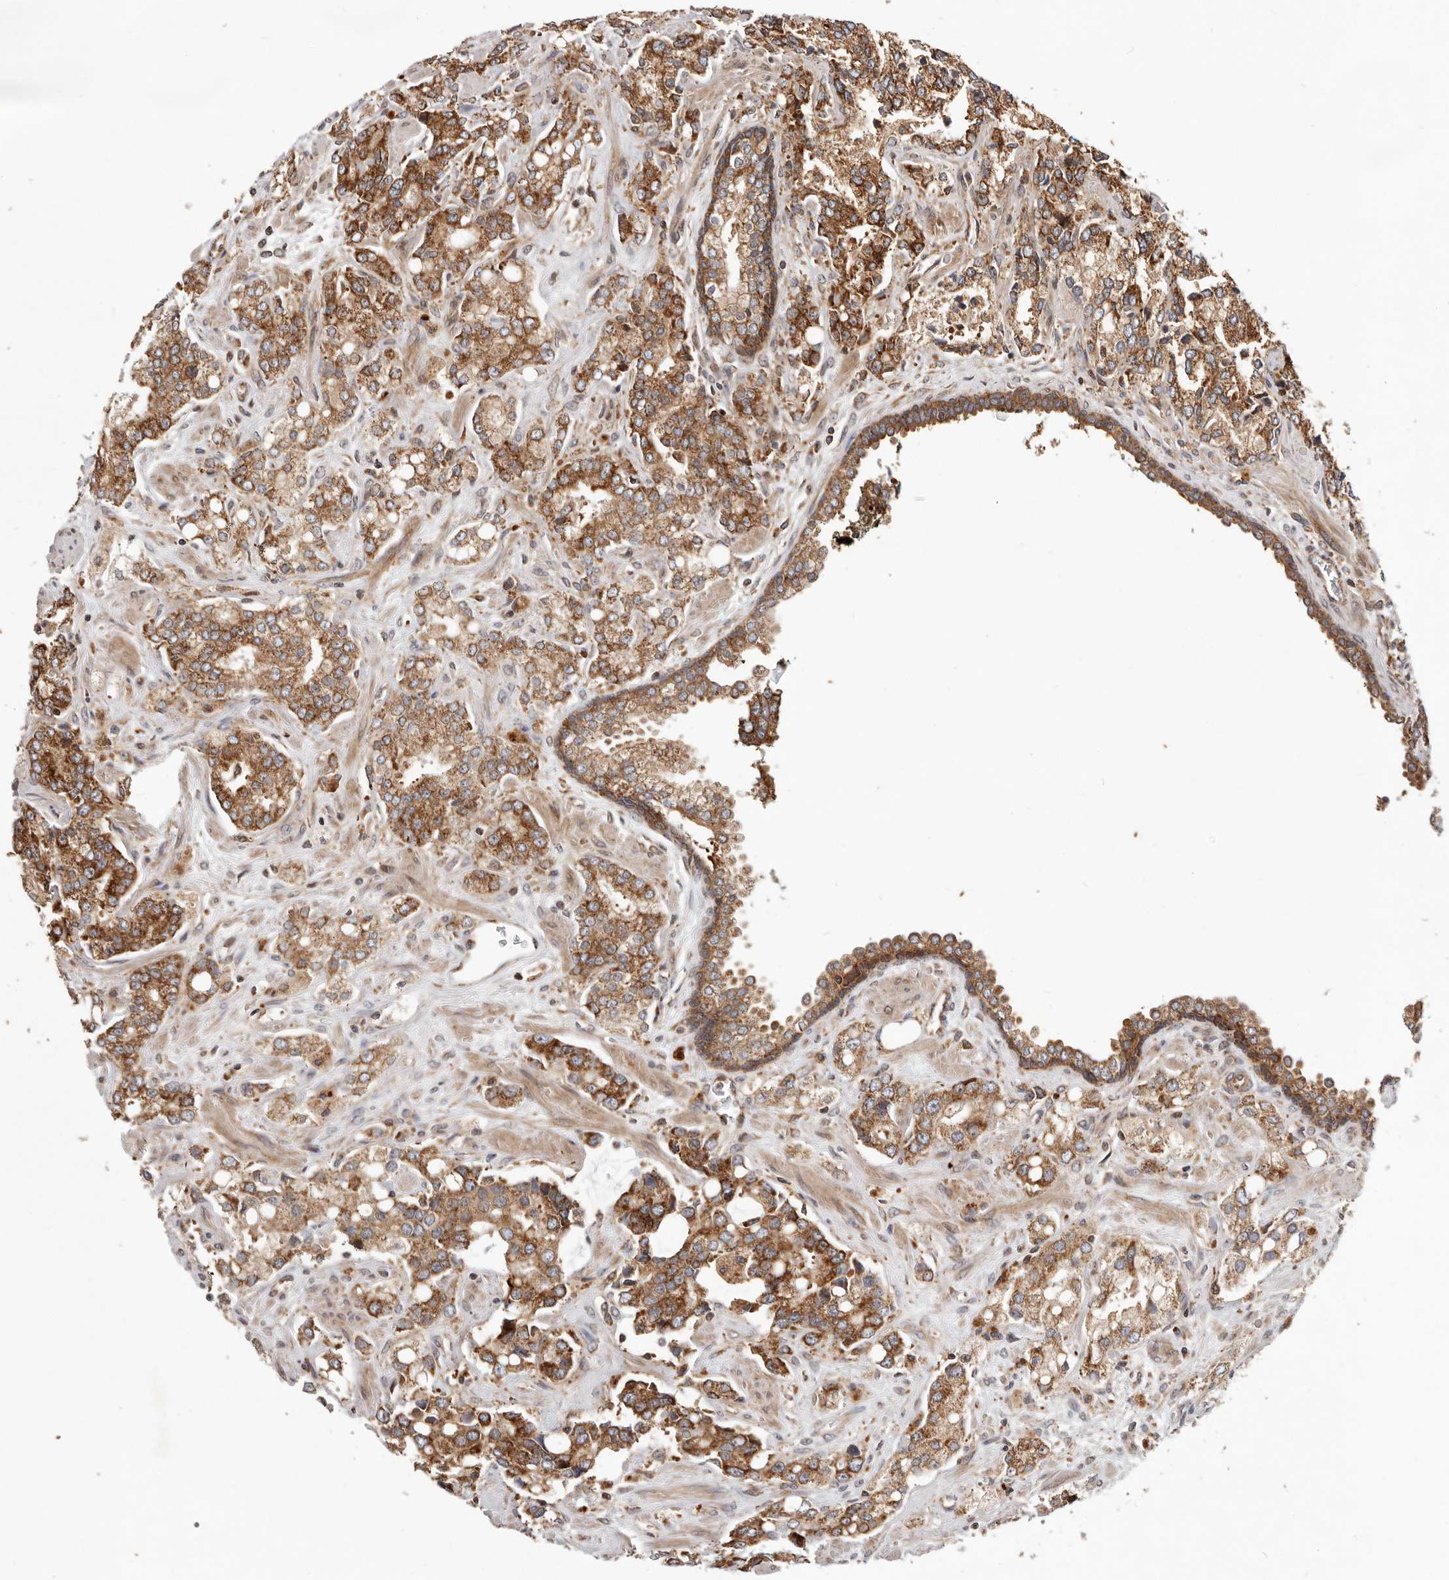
{"staining": {"intensity": "strong", "quantity": ">75%", "location": "cytoplasmic/membranous"}, "tissue": "prostate cancer", "cell_type": "Tumor cells", "image_type": "cancer", "snomed": [{"axis": "morphology", "description": "Adenocarcinoma, High grade"}, {"axis": "topography", "description": "Prostate"}], "caption": "Tumor cells exhibit high levels of strong cytoplasmic/membranous staining in approximately >75% of cells in human prostate high-grade adenocarcinoma.", "gene": "MRPS10", "patient": {"sex": "male", "age": 67}}